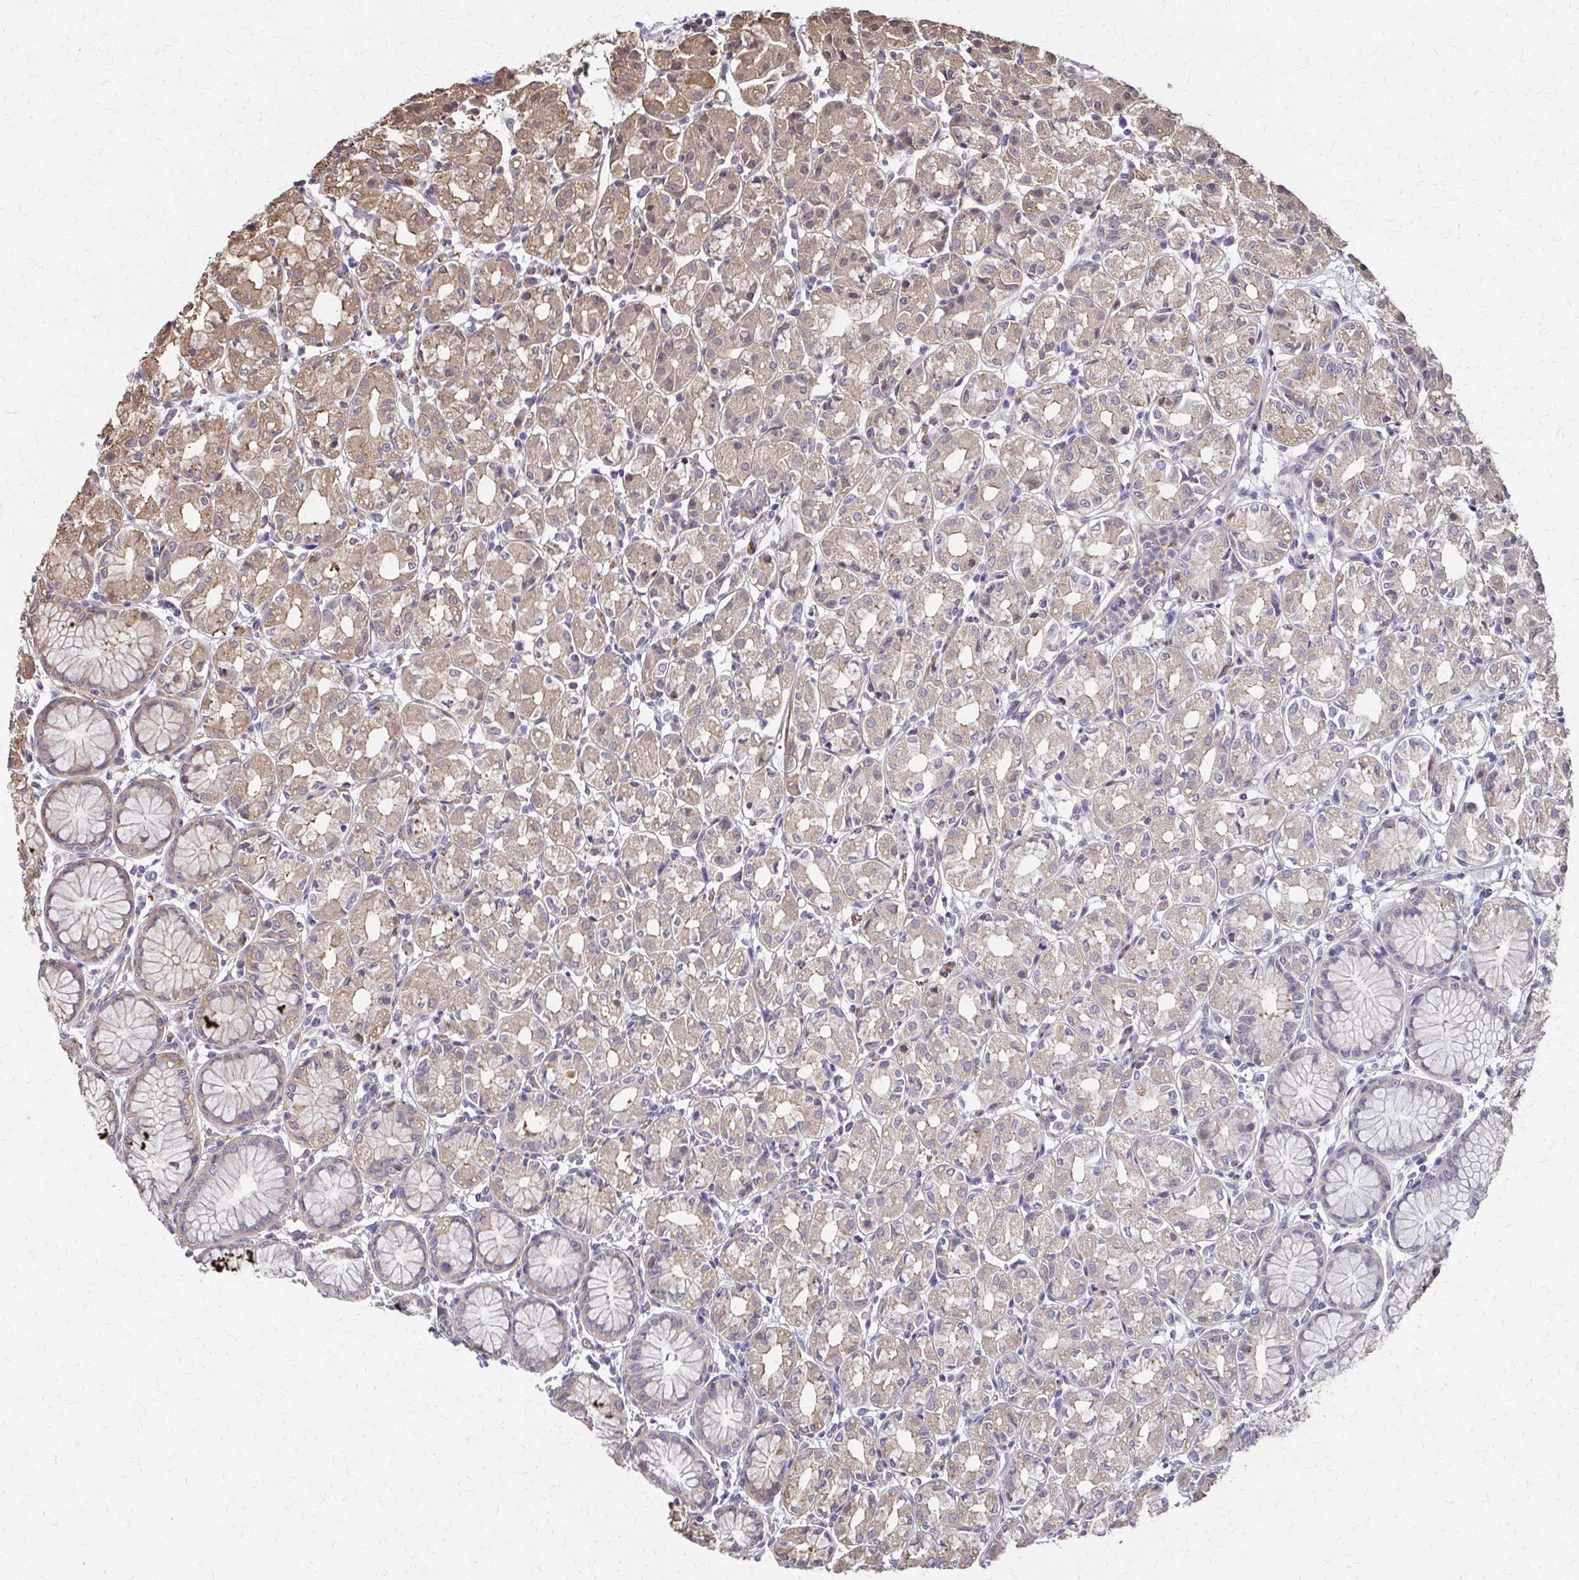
{"staining": {"intensity": "weak", "quantity": "25%-75%", "location": "cytoplasmic/membranous"}, "tissue": "stomach", "cell_type": "Glandular cells", "image_type": "normal", "snomed": [{"axis": "morphology", "description": "Normal tissue, NOS"}, {"axis": "topography", "description": "Stomach"}], "caption": "Protein expression analysis of benign human stomach reveals weak cytoplasmic/membranous expression in about 25%-75% of glandular cells.", "gene": "IFI44L", "patient": {"sex": "female", "age": 57}}